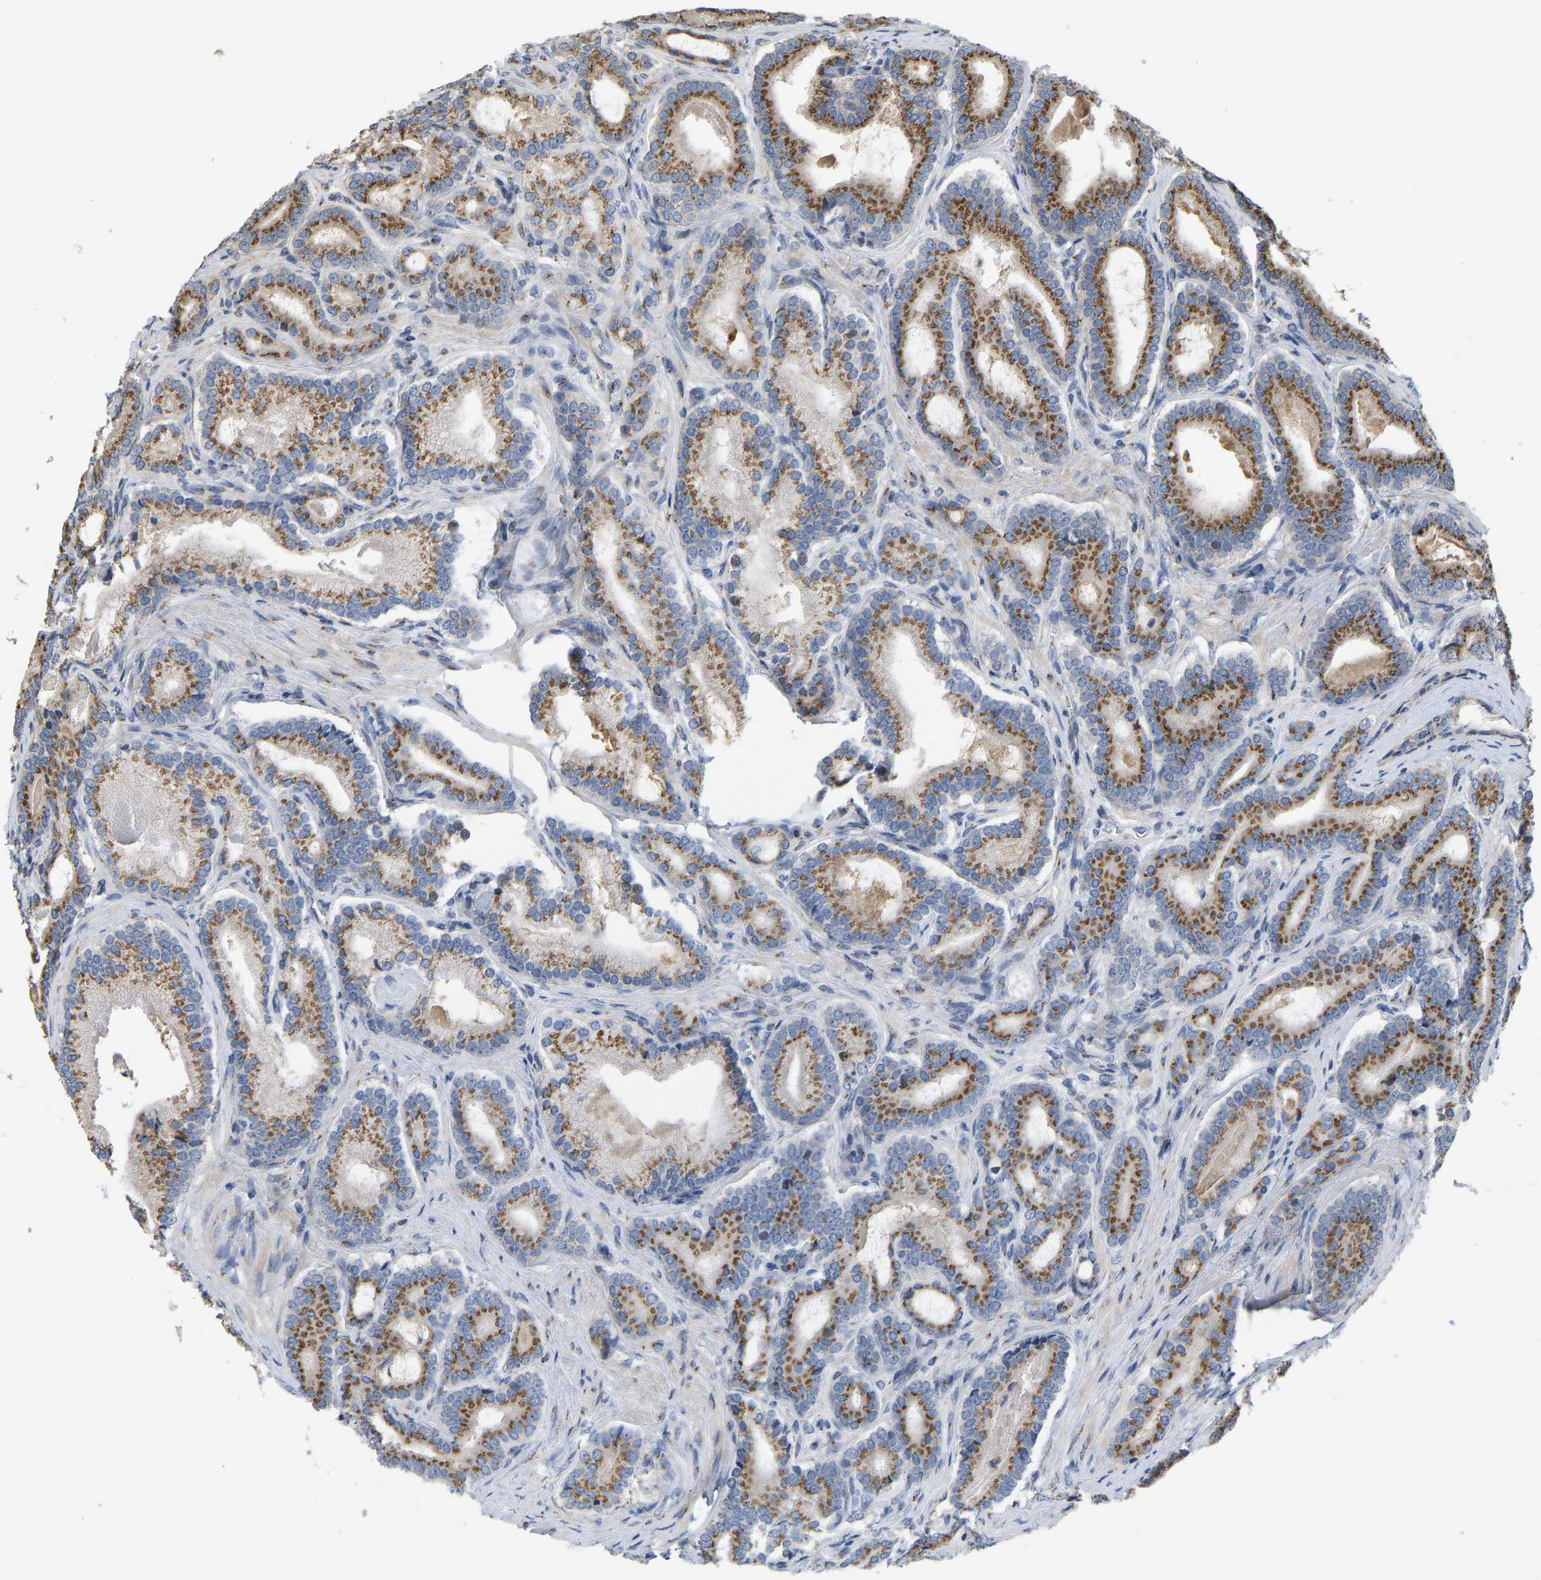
{"staining": {"intensity": "strong", "quantity": ">75%", "location": "cytoplasmic/membranous"}, "tissue": "prostate cancer", "cell_type": "Tumor cells", "image_type": "cancer", "snomed": [{"axis": "morphology", "description": "Adenocarcinoma, High grade"}, {"axis": "topography", "description": "Prostate"}], "caption": "About >75% of tumor cells in prostate cancer (high-grade adenocarcinoma) exhibit strong cytoplasmic/membranous protein positivity as visualized by brown immunohistochemical staining.", "gene": "YIPF4", "patient": {"sex": "male", "age": 60}}